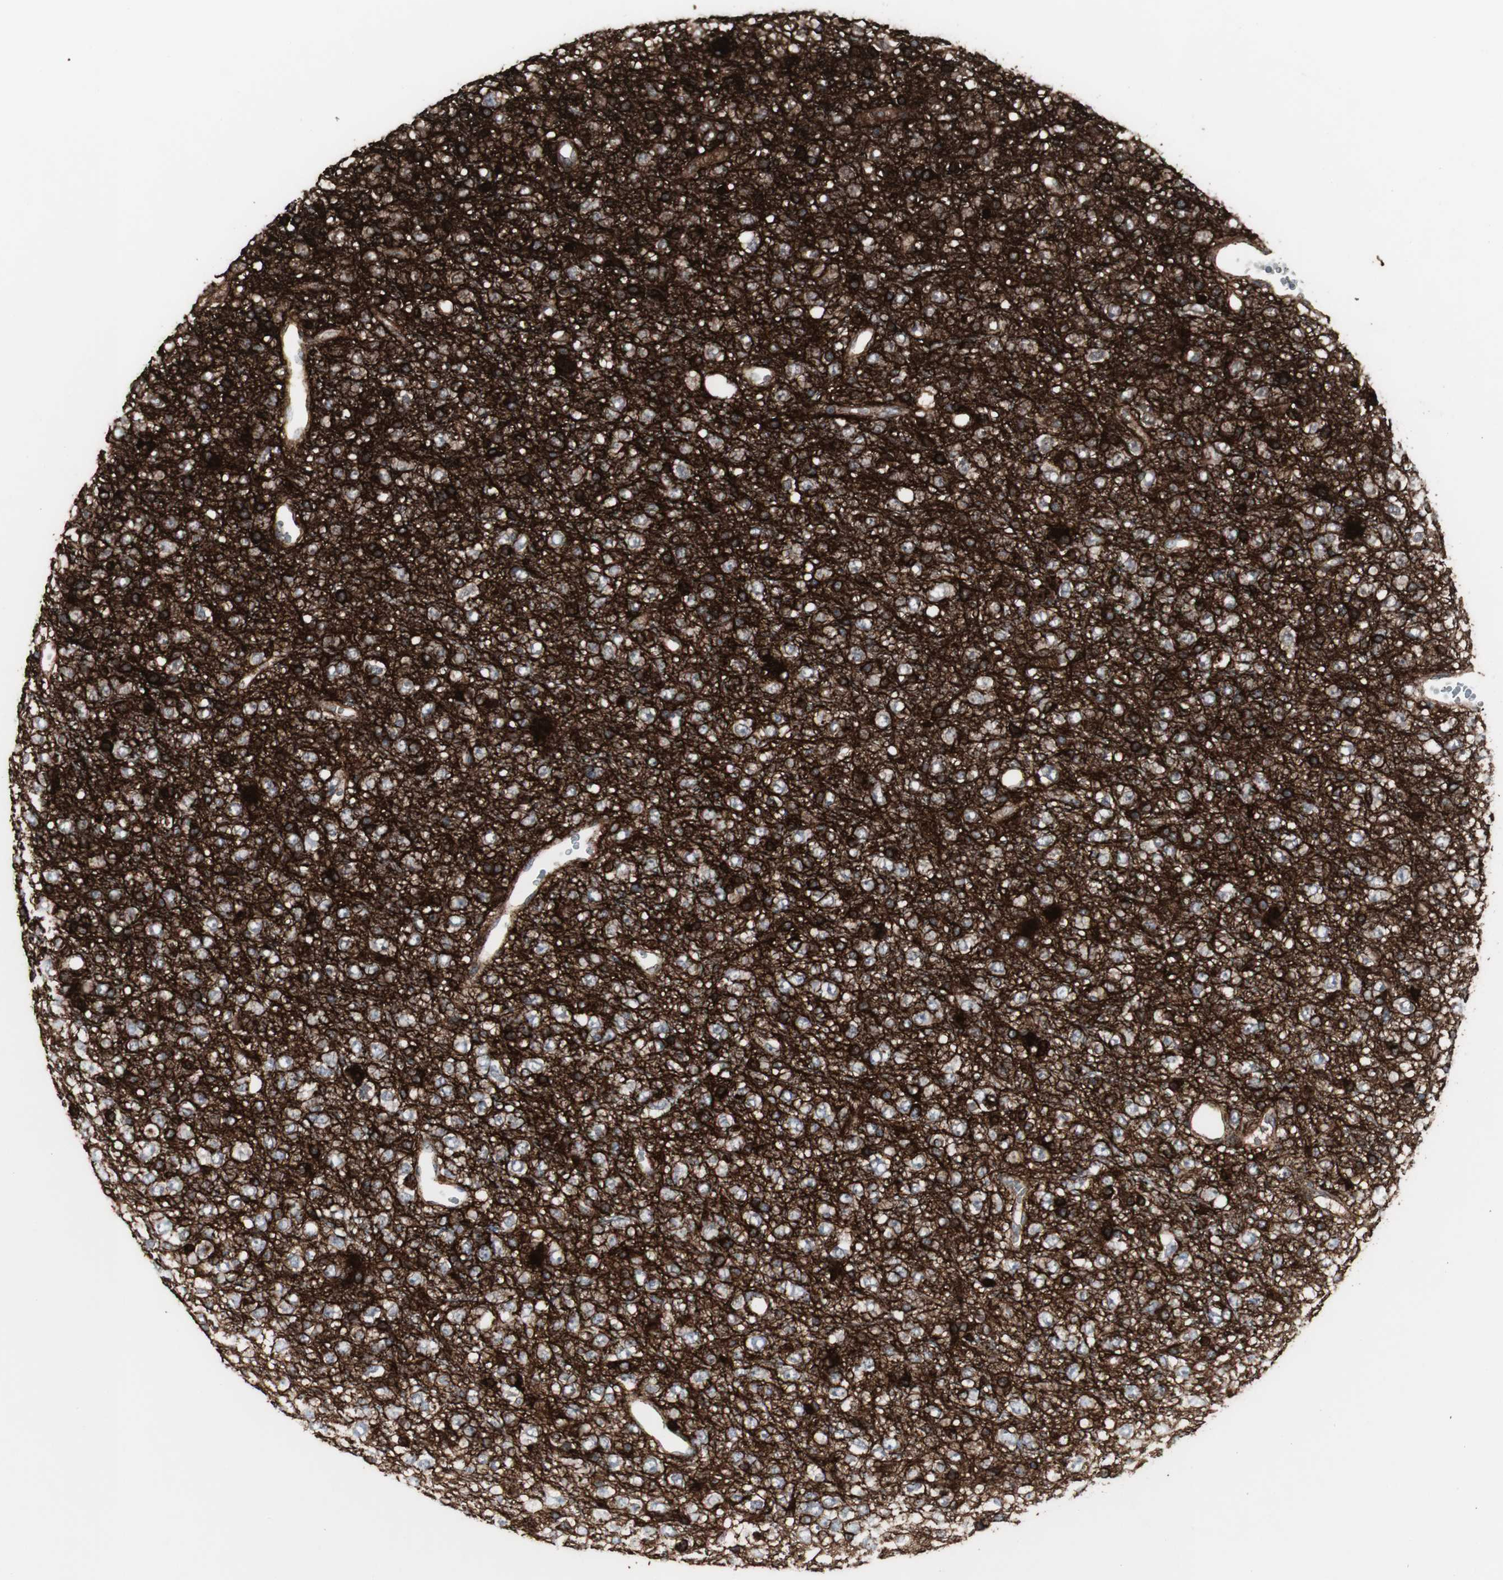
{"staining": {"intensity": "moderate", "quantity": ">75%", "location": "cytoplasmic/membranous"}, "tissue": "glioma", "cell_type": "Tumor cells", "image_type": "cancer", "snomed": [{"axis": "morphology", "description": "Glioma, malignant, High grade"}, {"axis": "topography", "description": "pancreas cauda"}], "caption": "Immunohistochemical staining of human glioma shows medium levels of moderate cytoplasmic/membranous protein staining in about >75% of tumor cells.", "gene": "GBA1", "patient": {"sex": "male", "age": 60}}